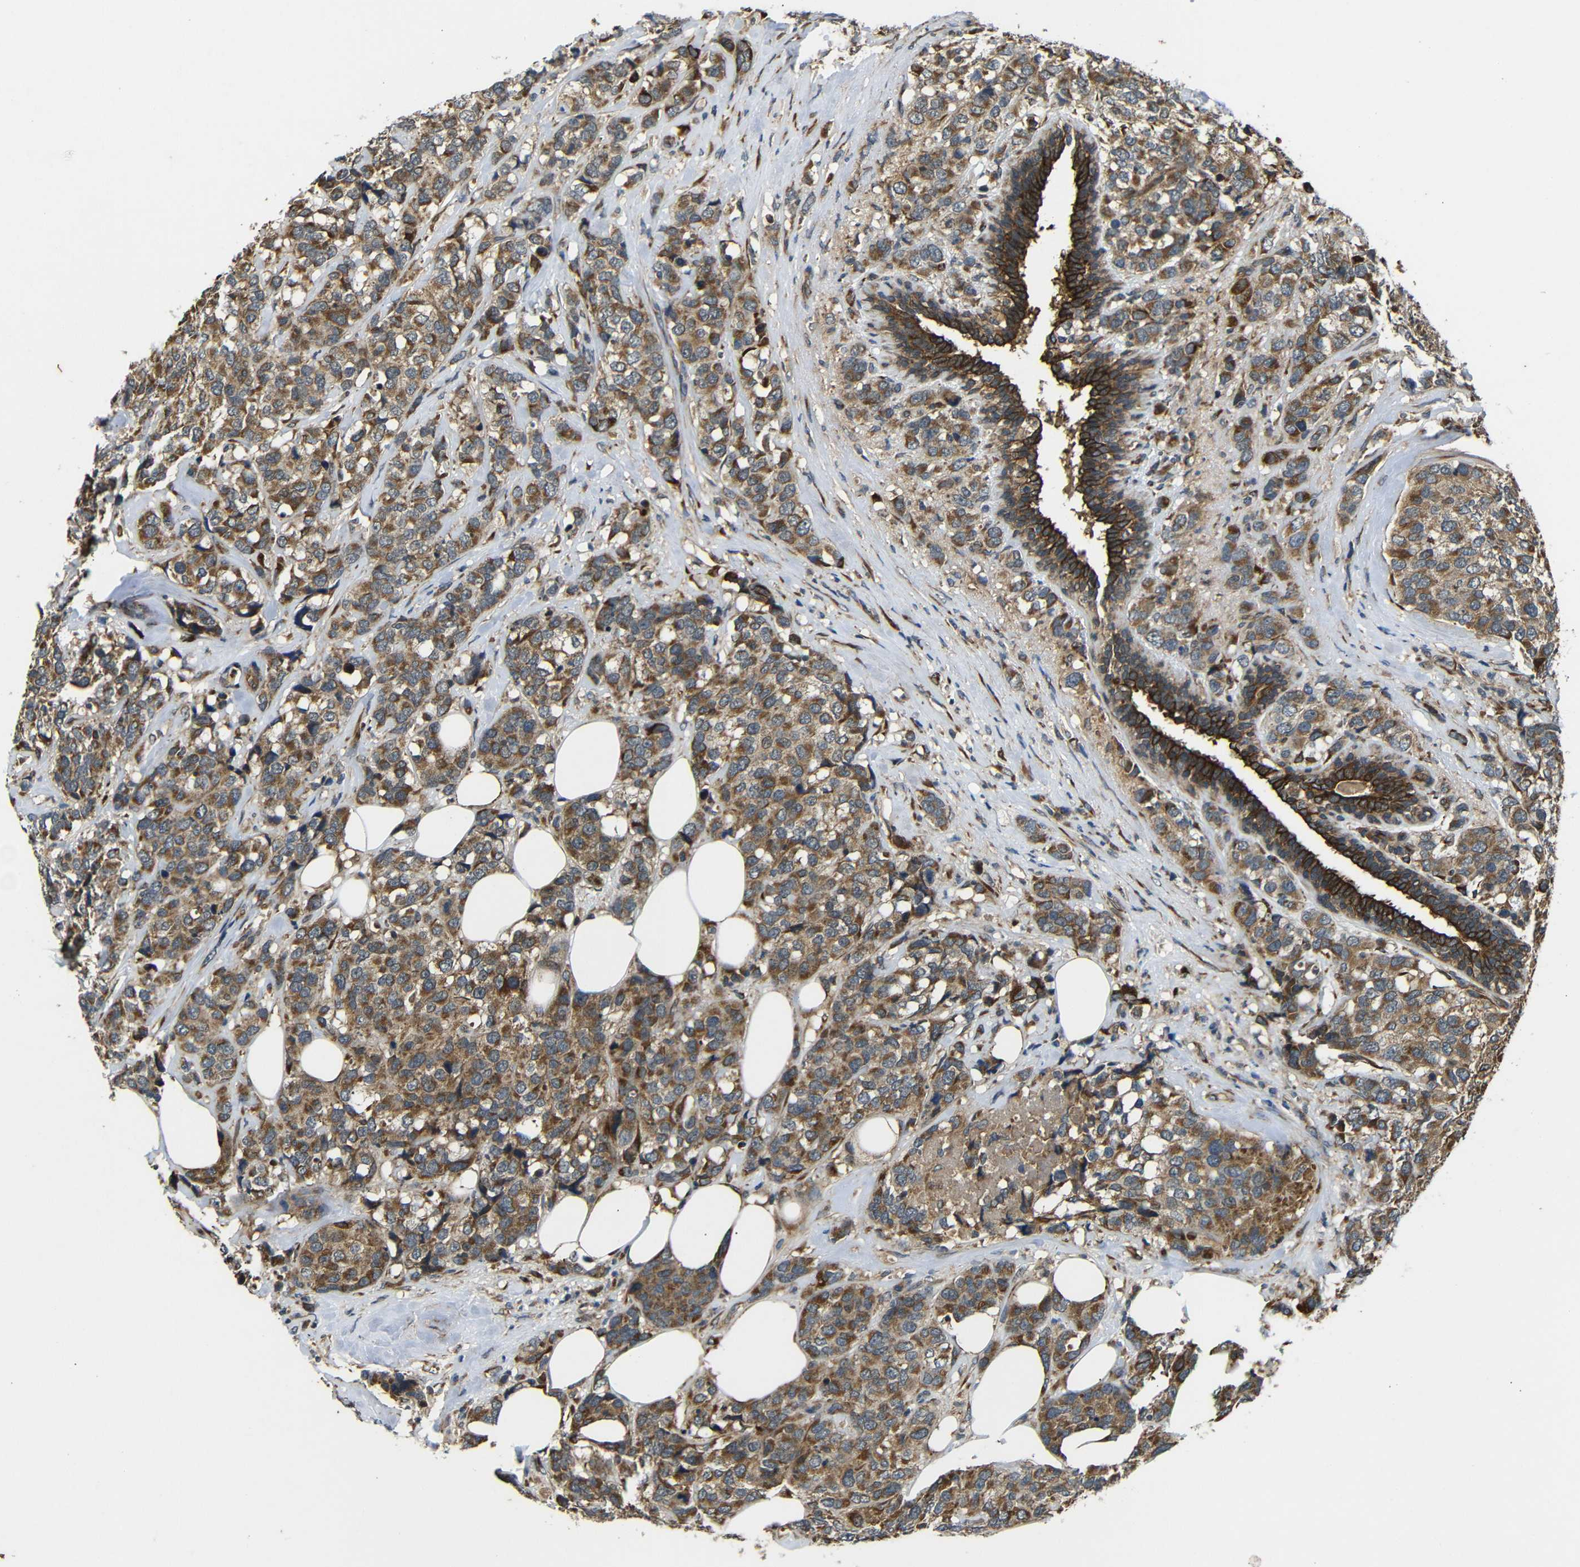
{"staining": {"intensity": "moderate", "quantity": ">75%", "location": "cytoplasmic/membranous"}, "tissue": "breast cancer", "cell_type": "Tumor cells", "image_type": "cancer", "snomed": [{"axis": "morphology", "description": "Lobular carcinoma"}, {"axis": "topography", "description": "Breast"}], "caption": "Approximately >75% of tumor cells in human breast lobular carcinoma demonstrate moderate cytoplasmic/membranous protein staining as visualized by brown immunohistochemical staining.", "gene": "TRPC1", "patient": {"sex": "female", "age": 59}}